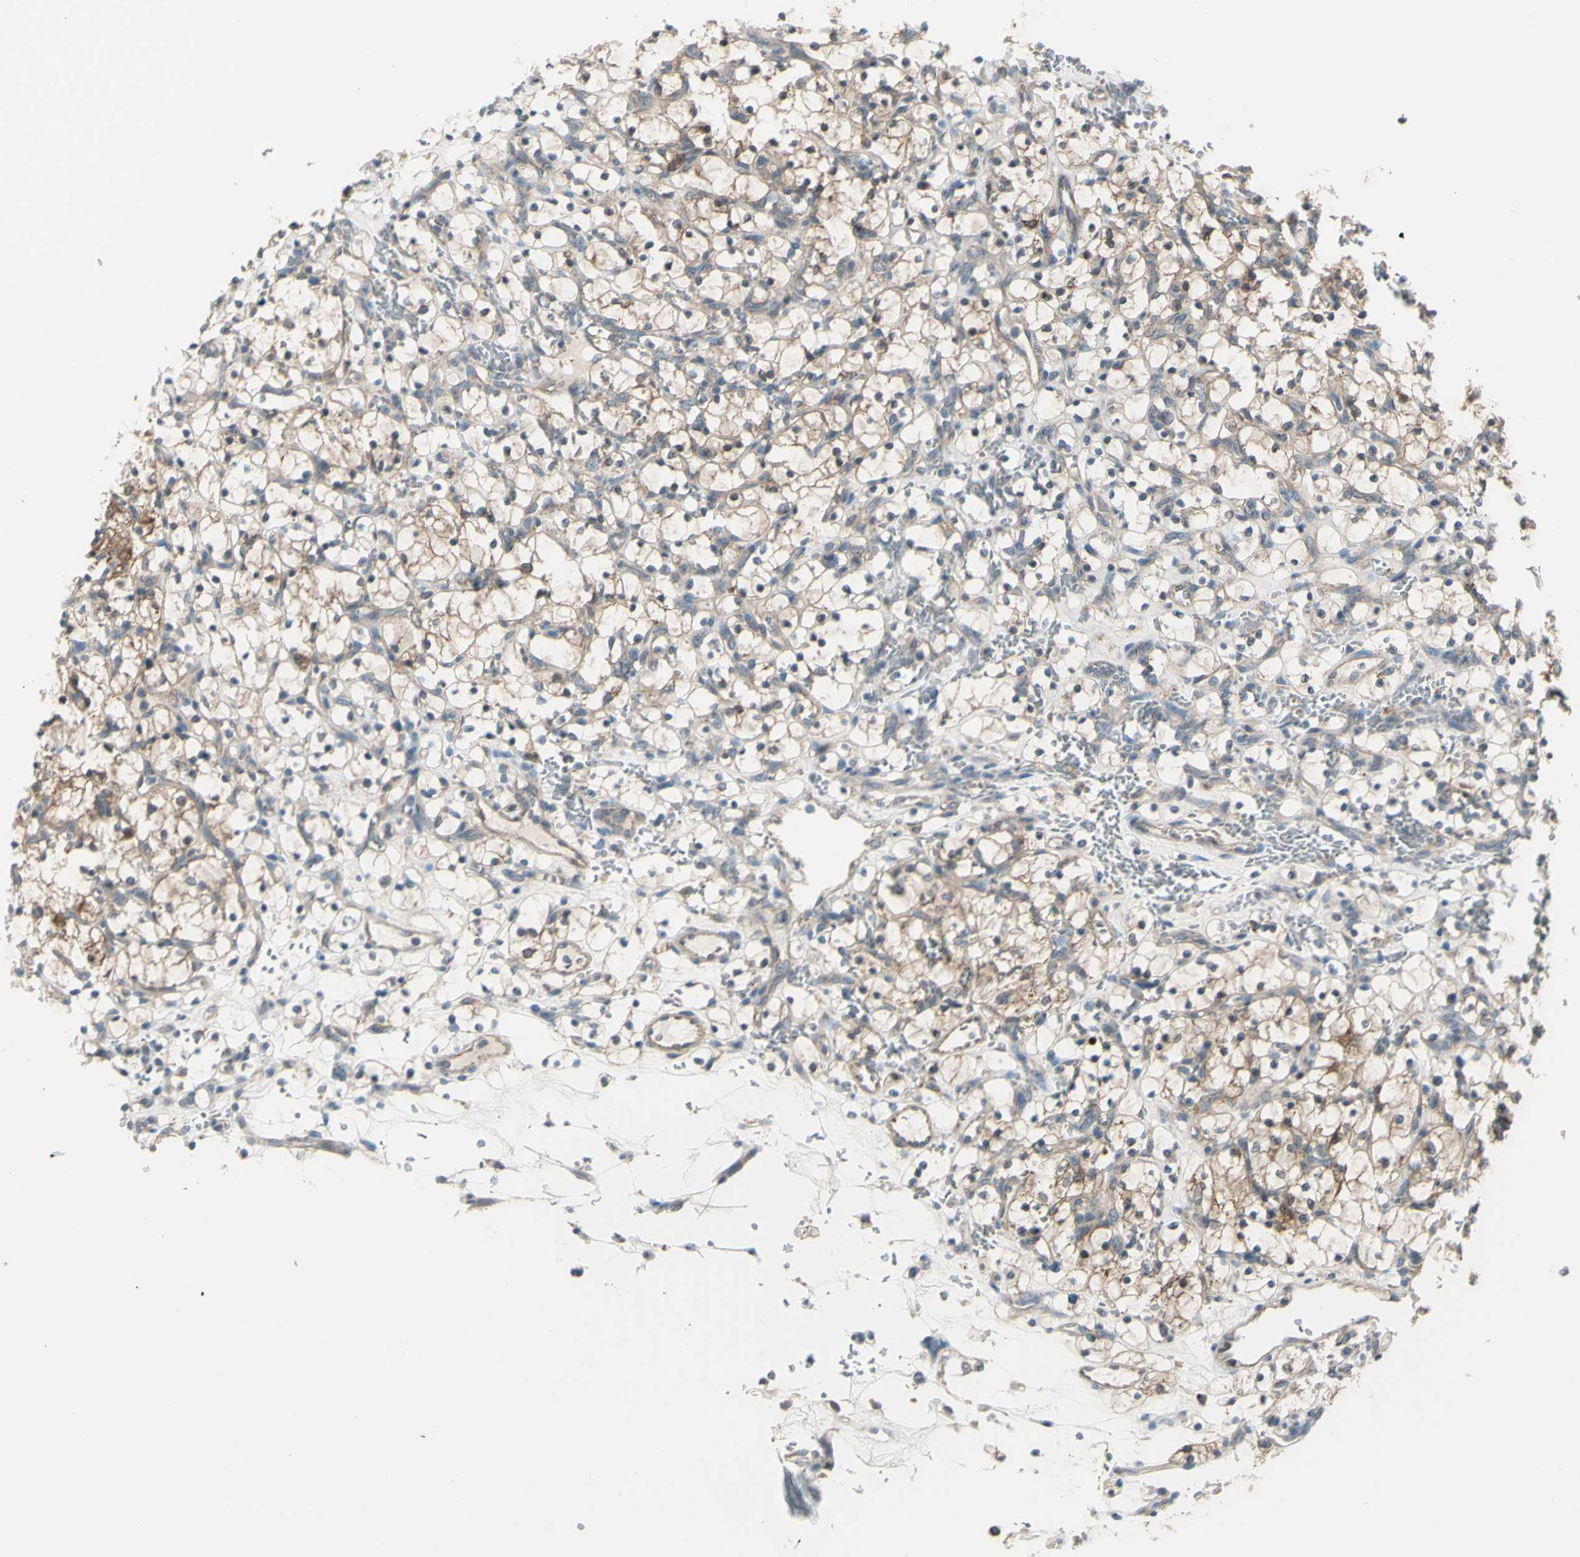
{"staining": {"intensity": "weak", "quantity": "25%-75%", "location": "cytoplasmic/membranous"}, "tissue": "renal cancer", "cell_type": "Tumor cells", "image_type": "cancer", "snomed": [{"axis": "morphology", "description": "Adenocarcinoma, NOS"}, {"axis": "topography", "description": "Kidney"}], "caption": "Renal cancer (adenocarcinoma) was stained to show a protein in brown. There is low levels of weak cytoplasmic/membranous expression in approximately 25%-75% of tumor cells. The staining is performed using DAB brown chromogen to label protein expression. The nuclei are counter-stained blue using hematoxylin.", "gene": "NAXD", "patient": {"sex": "female", "age": 69}}